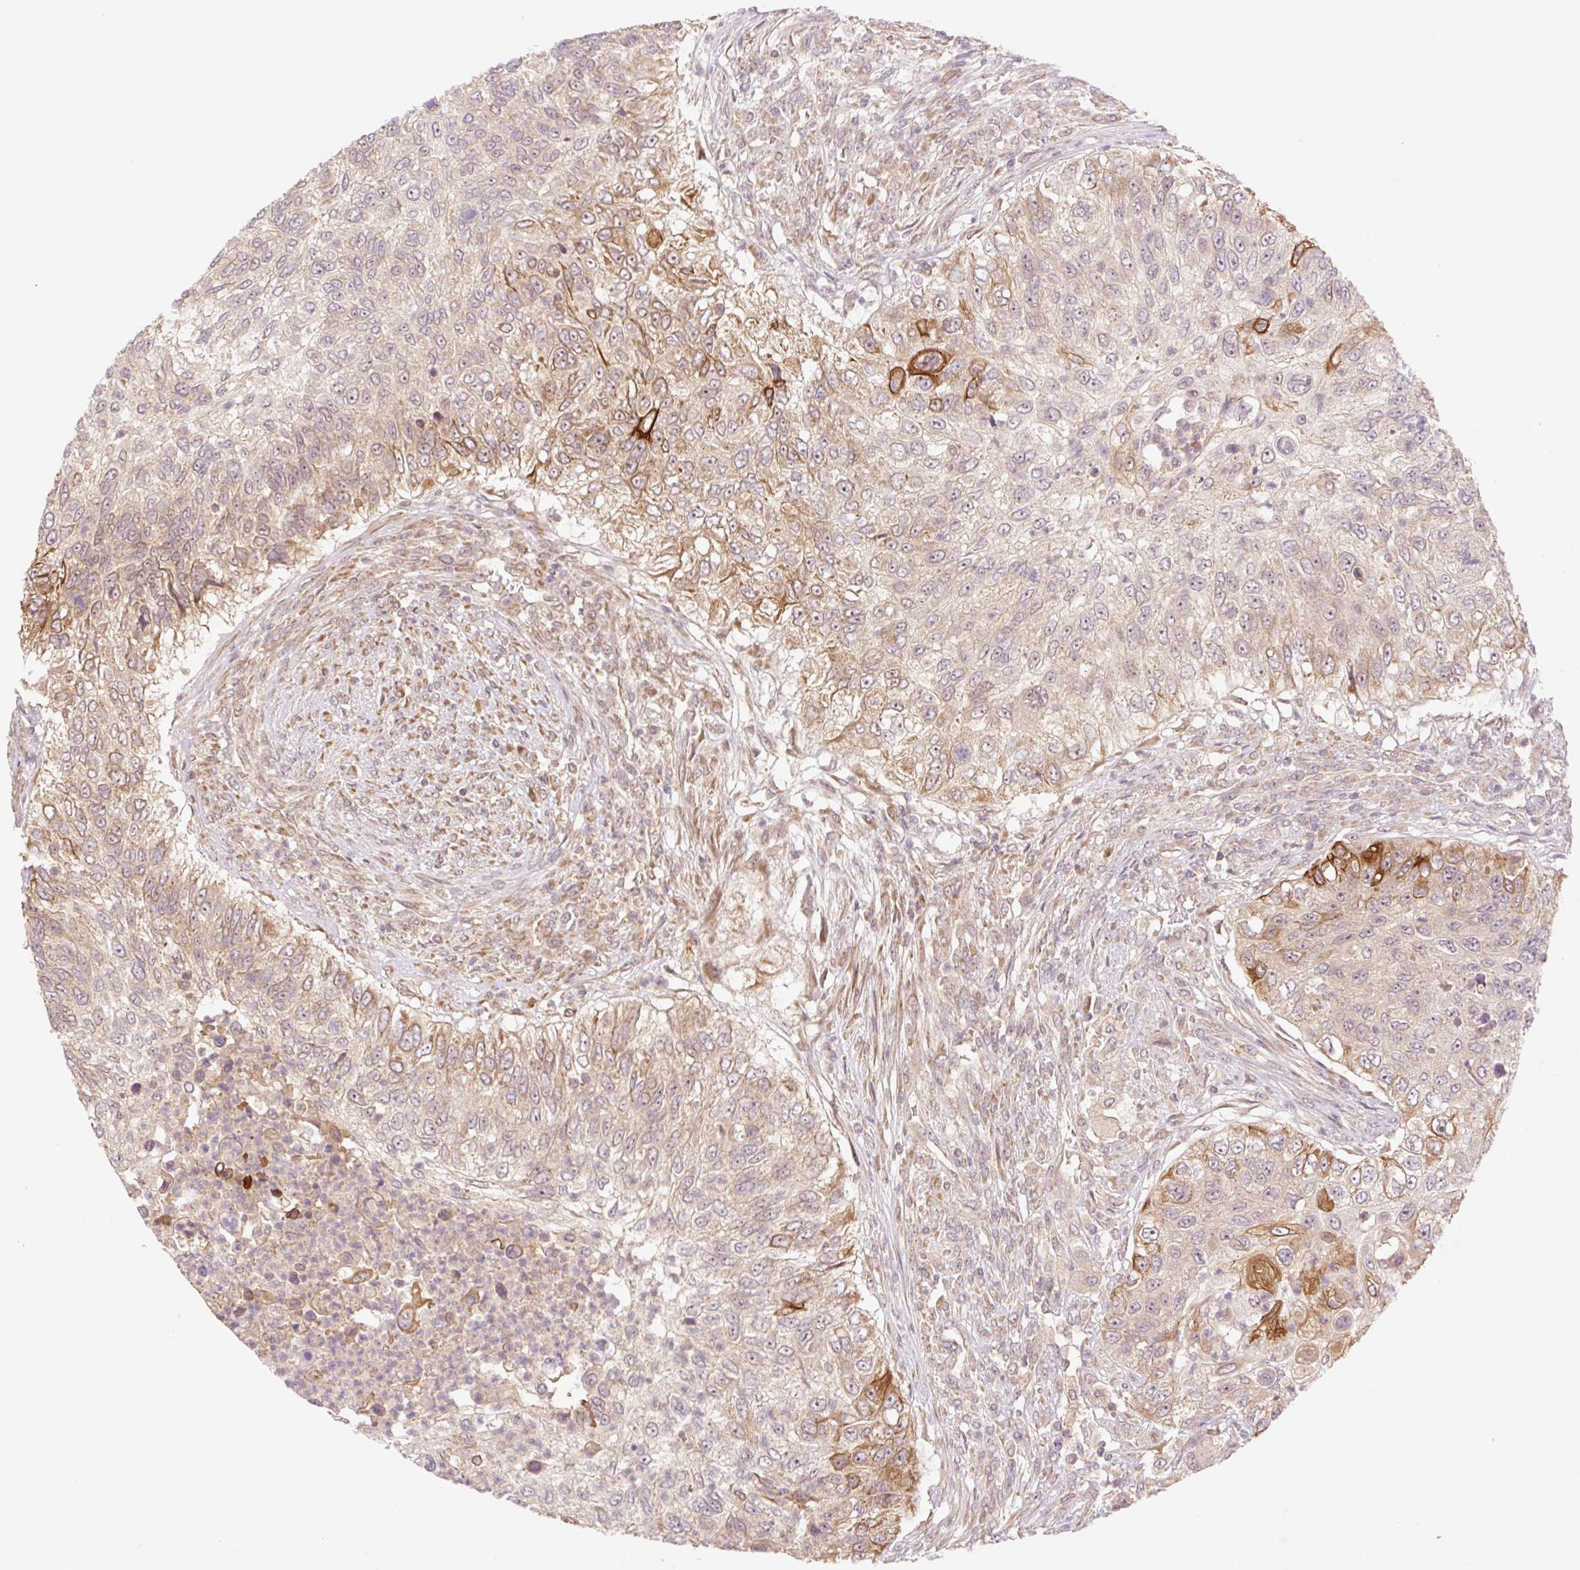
{"staining": {"intensity": "moderate", "quantity": "<25%", "location": "cytoplasmic/membranous"}, "tissue": "urothelial cancer", "cell_type": "Tumor cells", "image_type": "cancer", "snomed": [{"axis": "morphology", "description": "Urothelial carcinoma, High grade"}, {"axis": "topography", "description": "Urinary bladder"}], "caption": "Immunohistochemical staining of urothelial carcinoma (high-grade) reveals moderate cytoplasmic/membranous protein expression in about <25% of tumor cells.", "gene": "YJU2B", "patient": {"sex": "female", "age": 60}}